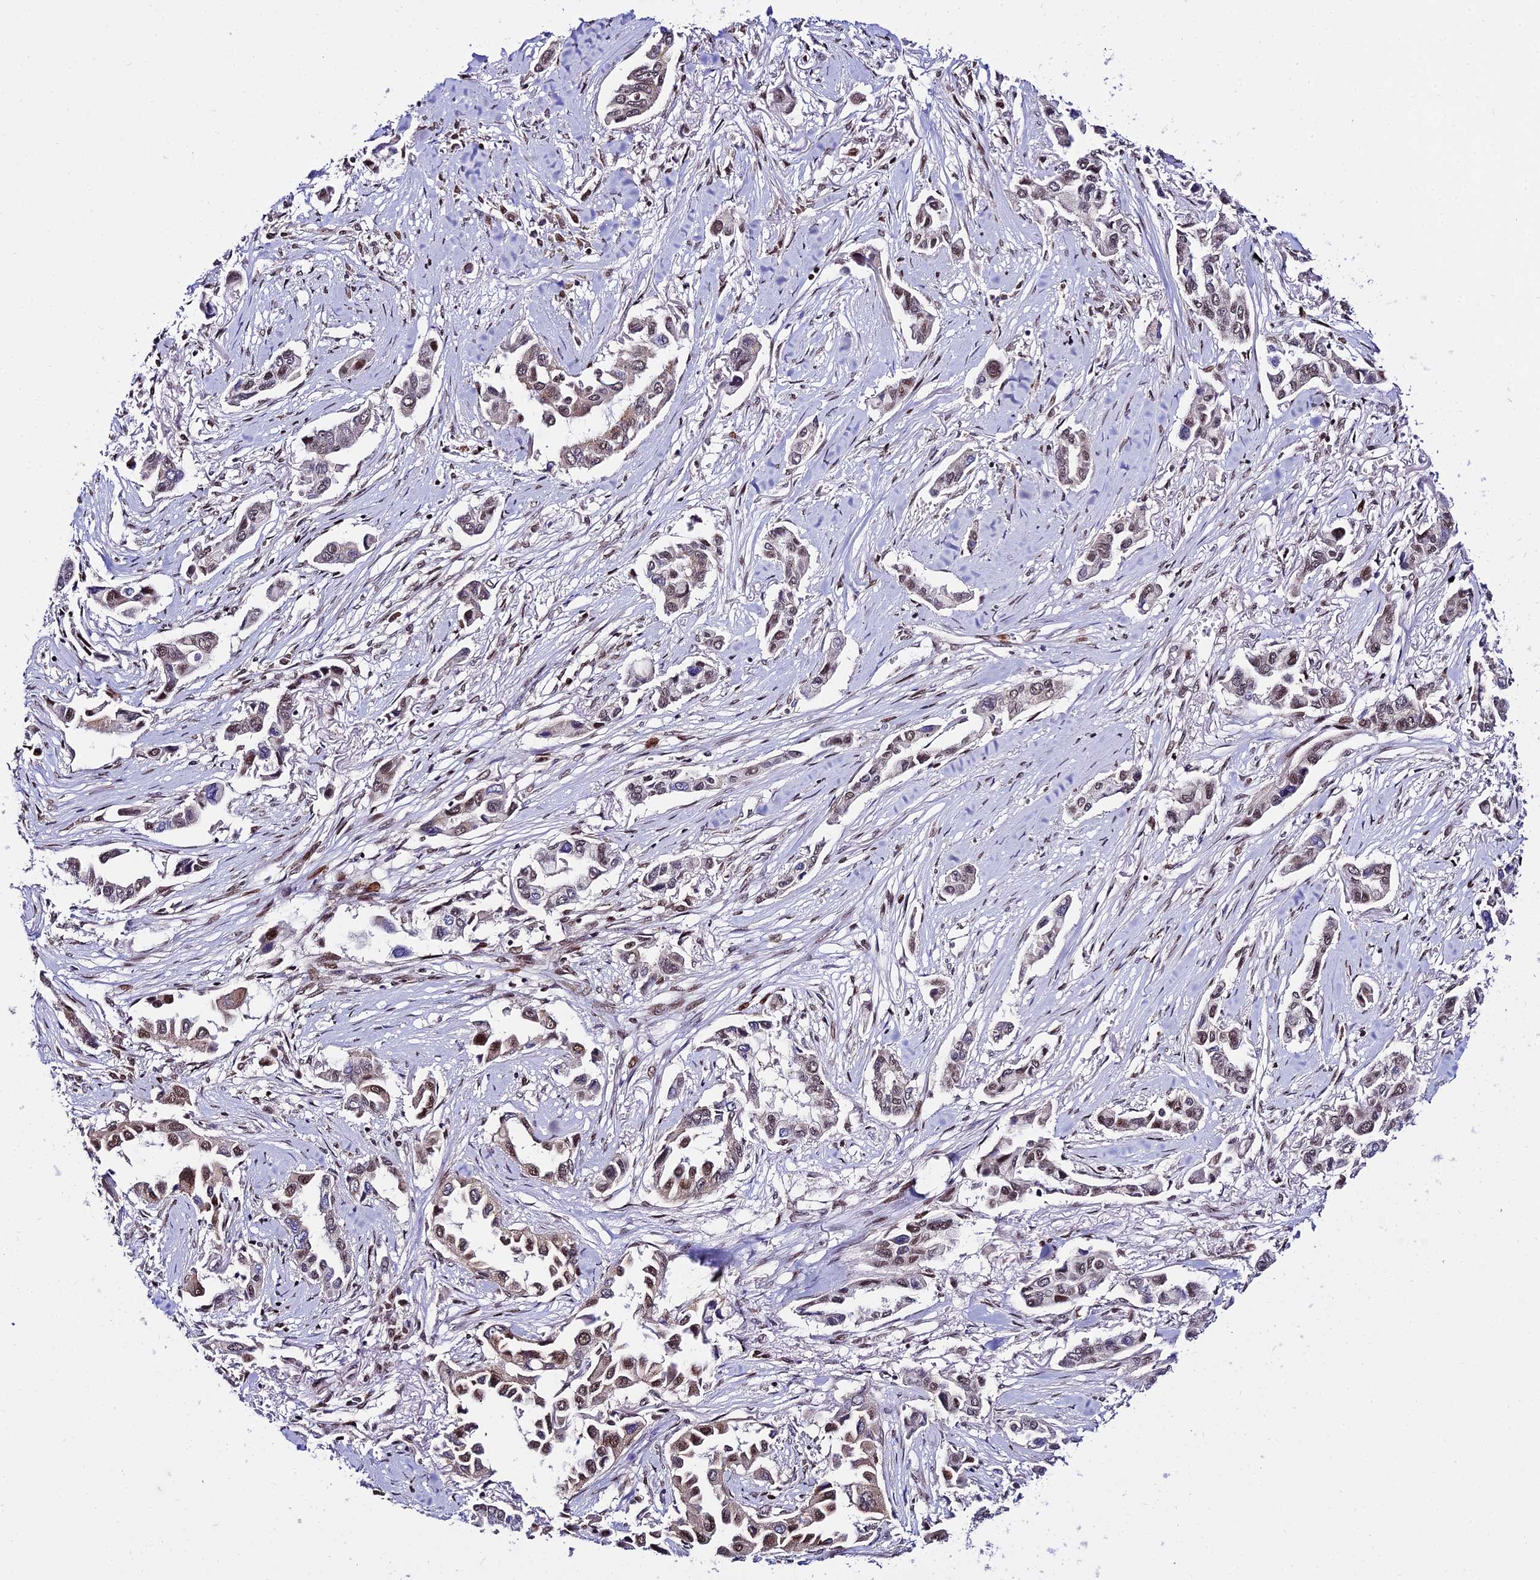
{"staining": {"intensity": "moderate", "quantity": "<25%", "location": "cytoplasmic/membranous,nuclear"}, "tissue": "lung cancer", "cell_type": "Tumor cells", "image_type": "cancer", "snomed": [{"axis": "morphology", "description": "Adenocarcinoma, NOS"}, {"axis": "topography", "description": "Lung"}], "caption": "The micrograph reveals immunohistochemical staining of lung cancer (adenocarcinoma). There is moderate cytoplasmic/membranous and nuclear positivity is appreciated in about <25% of tumor cells. (DAB IHC, brown staining for protein, blue staining for nuclei).", "gene": "CIB3", "patient": {"sex": "female", "age": 76}}